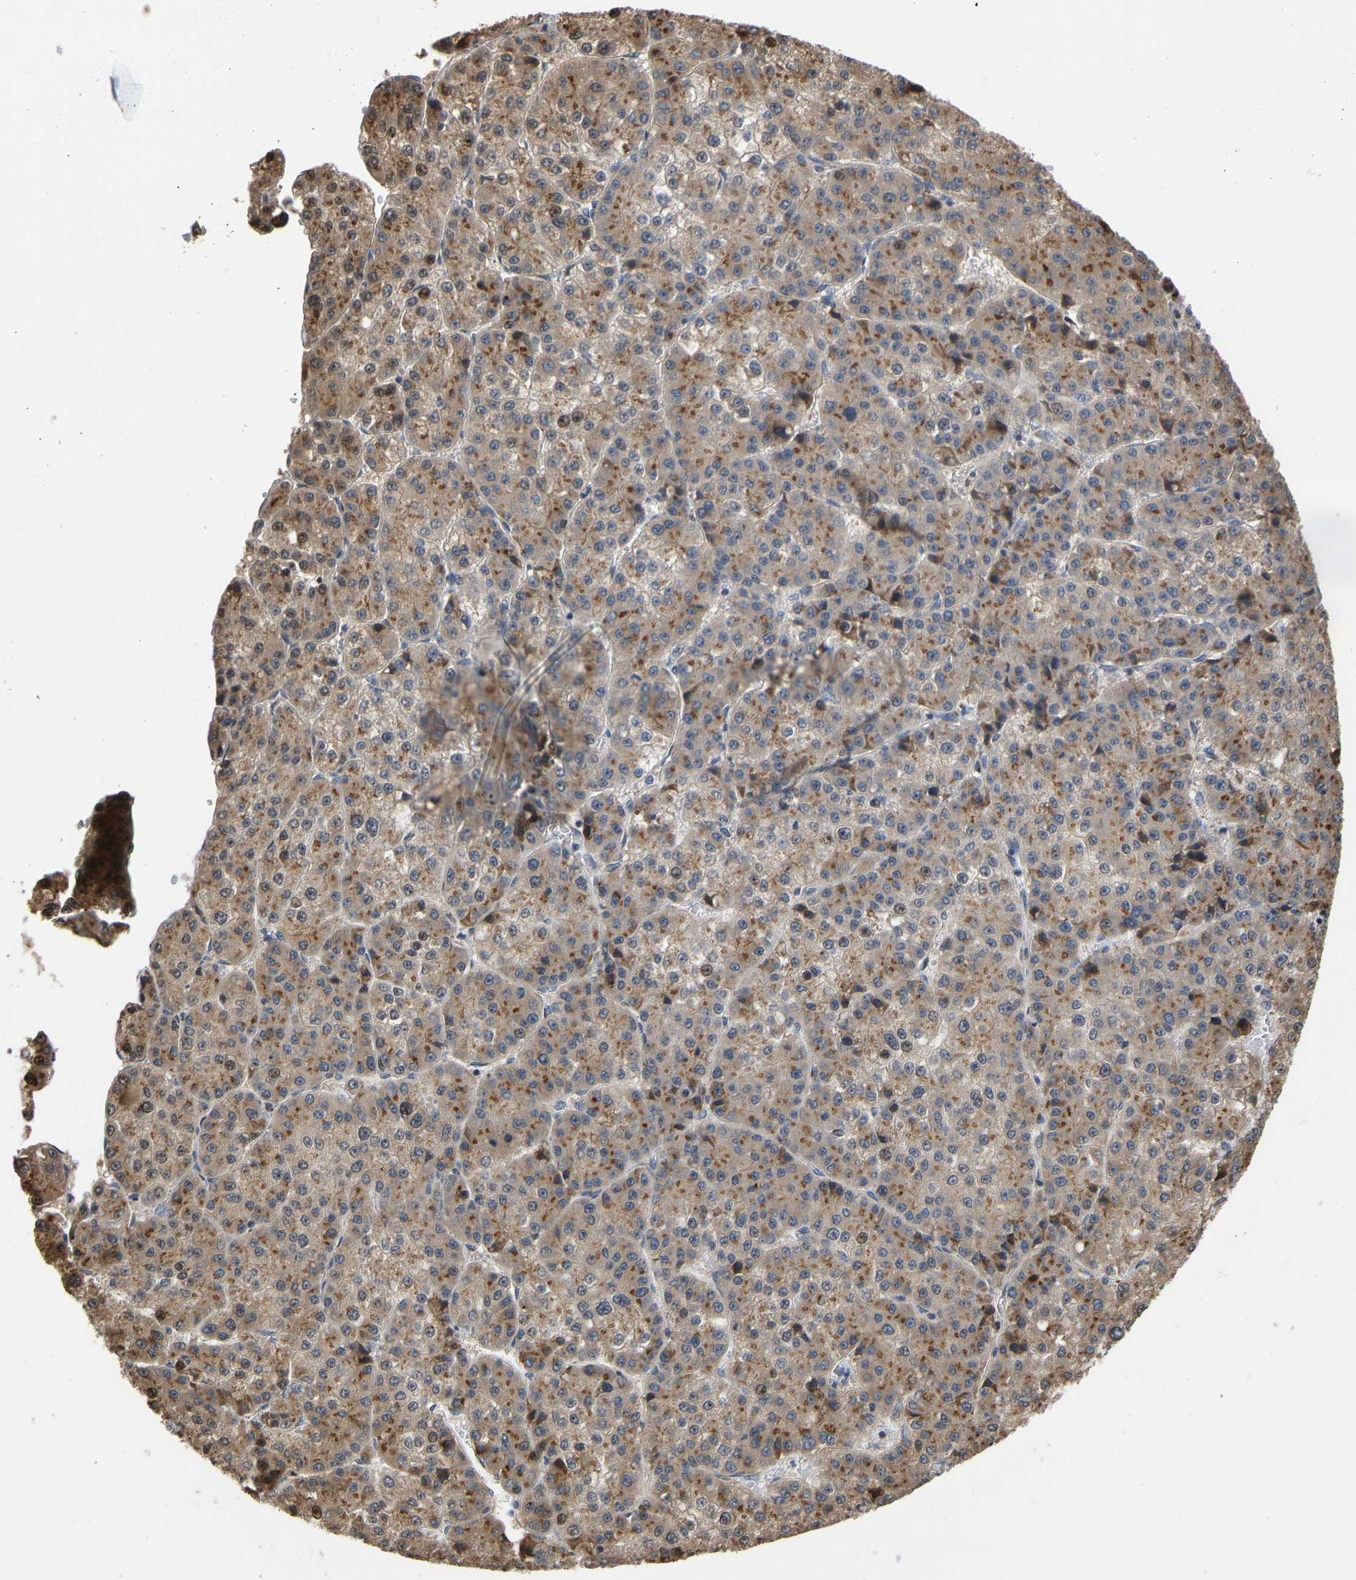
{"staining": {"intensity": "moderate", "quantity": ">75%", "location": "cytoplasmic/membranous"}, "tissue": "liver cancer", "cell_type": "Tumor cells", "image_type": "cancer", "snomed": [{"axis": "morphology", "description": "Carcinoma, Hepatocellular, NOS"}, {"axis": "topography", "description": "Liver"}], "caption": "This is an image of immunohistochemistry (IHC) staining of hepatocellular carcinoma (liver), which shows moderate expression in the cytoplasmic/membranous of tumor cells.", "gene": "YIPF4", "patient": {"sex": "female", "age": 73}}